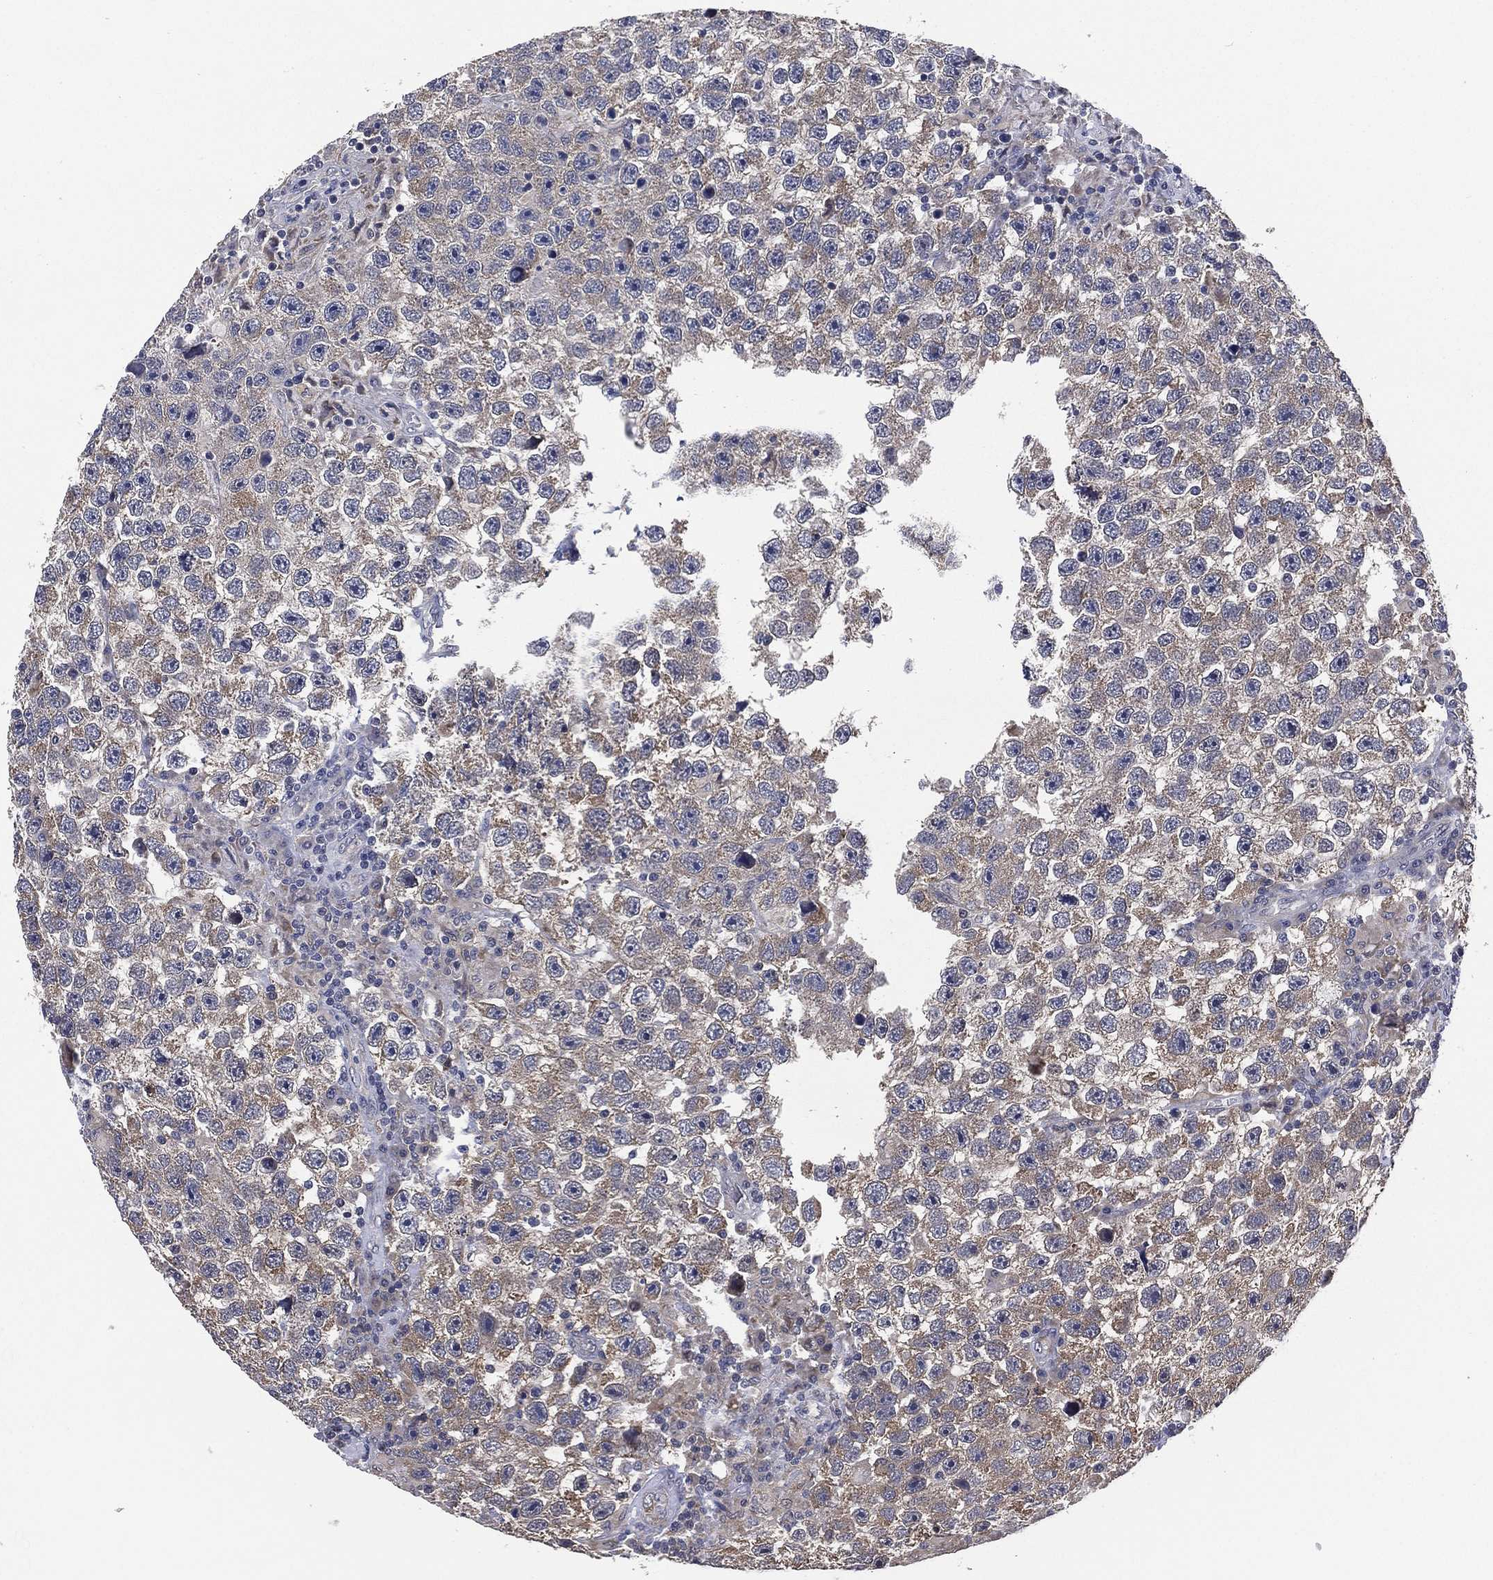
{"staining": {"intensity": "negative", "quantity": "none", "location": "none"}, "tissue": "testis cancer", "cell_type": "Tumor cells", "image_type": "cancer", "snomed": [{"axis": "morphology", "description": "Seminoma, NOS"}, {"axis": "topography", "description": "Testis"}], "caption": "Image shows no protein expression in tumor cells of testis cancer (seminoma) tissue. (DAB (3,3'-diaminobenzidine) immunohistochemistry, high magnification).", "gene": "SELENOO", "patient": {"sex": "male", "age": 26}}